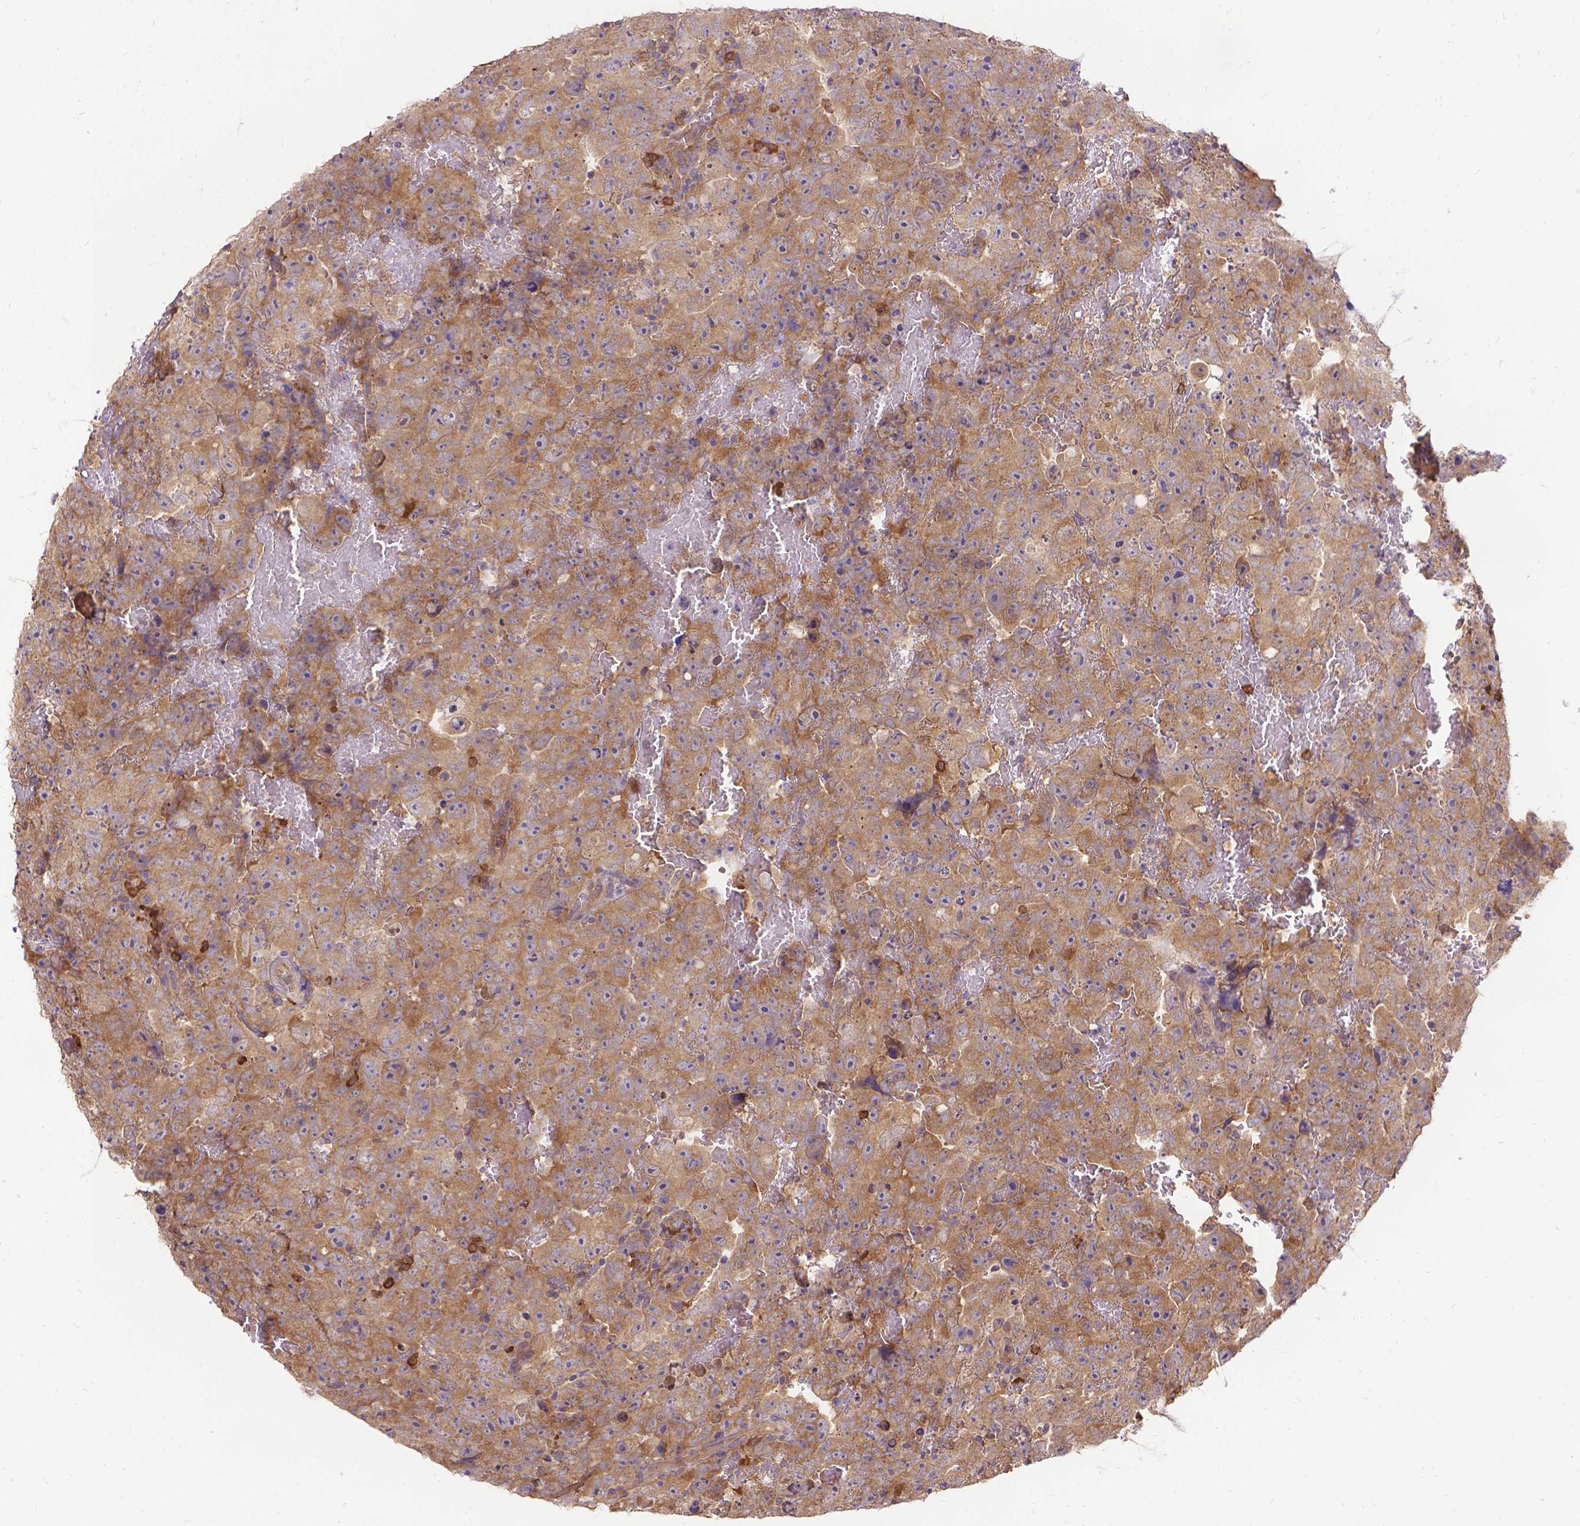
{"staining": {"intensity": "moderate", "quantity": ">75%", "location": "cytoplasmic/membranous"}, "tissue": "testis cancer", "cell_type": "Tumor cells", "image_type": "cancer", "snomed": [{"axis": "morphology", "description": "Normal tissue, NOS"}, {"axis": "morphology", "description": "Carcinoma, Embryonal, NOS"}, {"axis": "topography", "description": "Testis"}, {"axis": "topography", "description": "Epididymis"}], "caption": "Testis cancer tissue shows moderate cytoplasmic/membranous staining in about >75% of tumor cells, visualized by immunohistochemistry.", "gene": "DENND6A", "patient": {"sex": "male", "age": 24}}